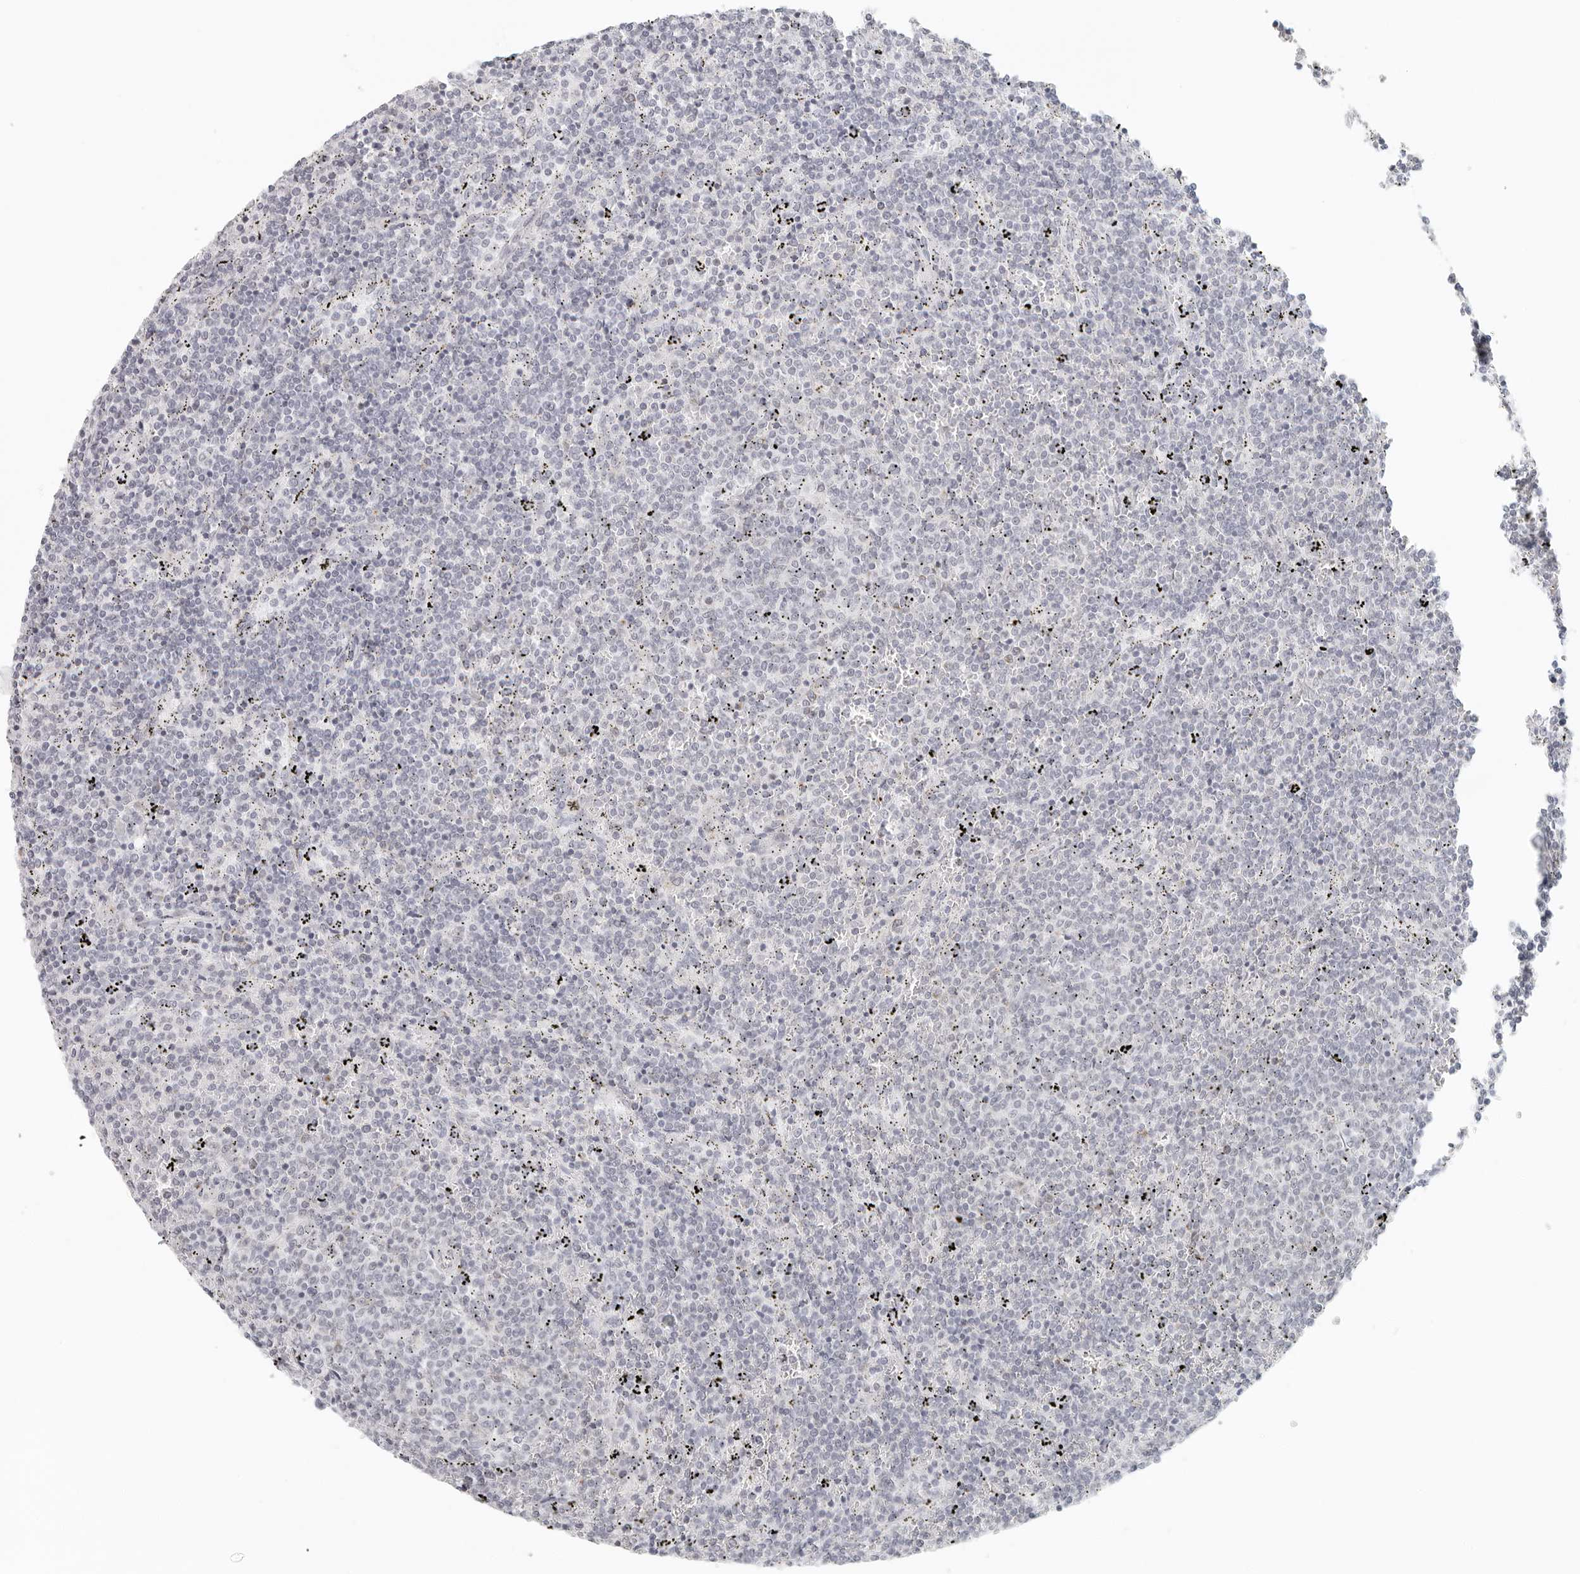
{"staining": {"intensity": "negative", "quantity": "none", "location": "none"}, "tissue": "lymphoma", "cell_type": "Tumor cells", "image_type": "cancer", "snomed": [{"axis": "morphology", "description": "Malignant lymphoma, non-Hodgkin's type, Low grade"}, {"axis": "topography", "description": "Spleen"}], "caption": "An immunohistochemistry image of lymphoma is shown. There is no staining in tumor cells of lymphoma.", "gene": "RPS6KC1", "patient": {"sex": "female", "age": 50}}